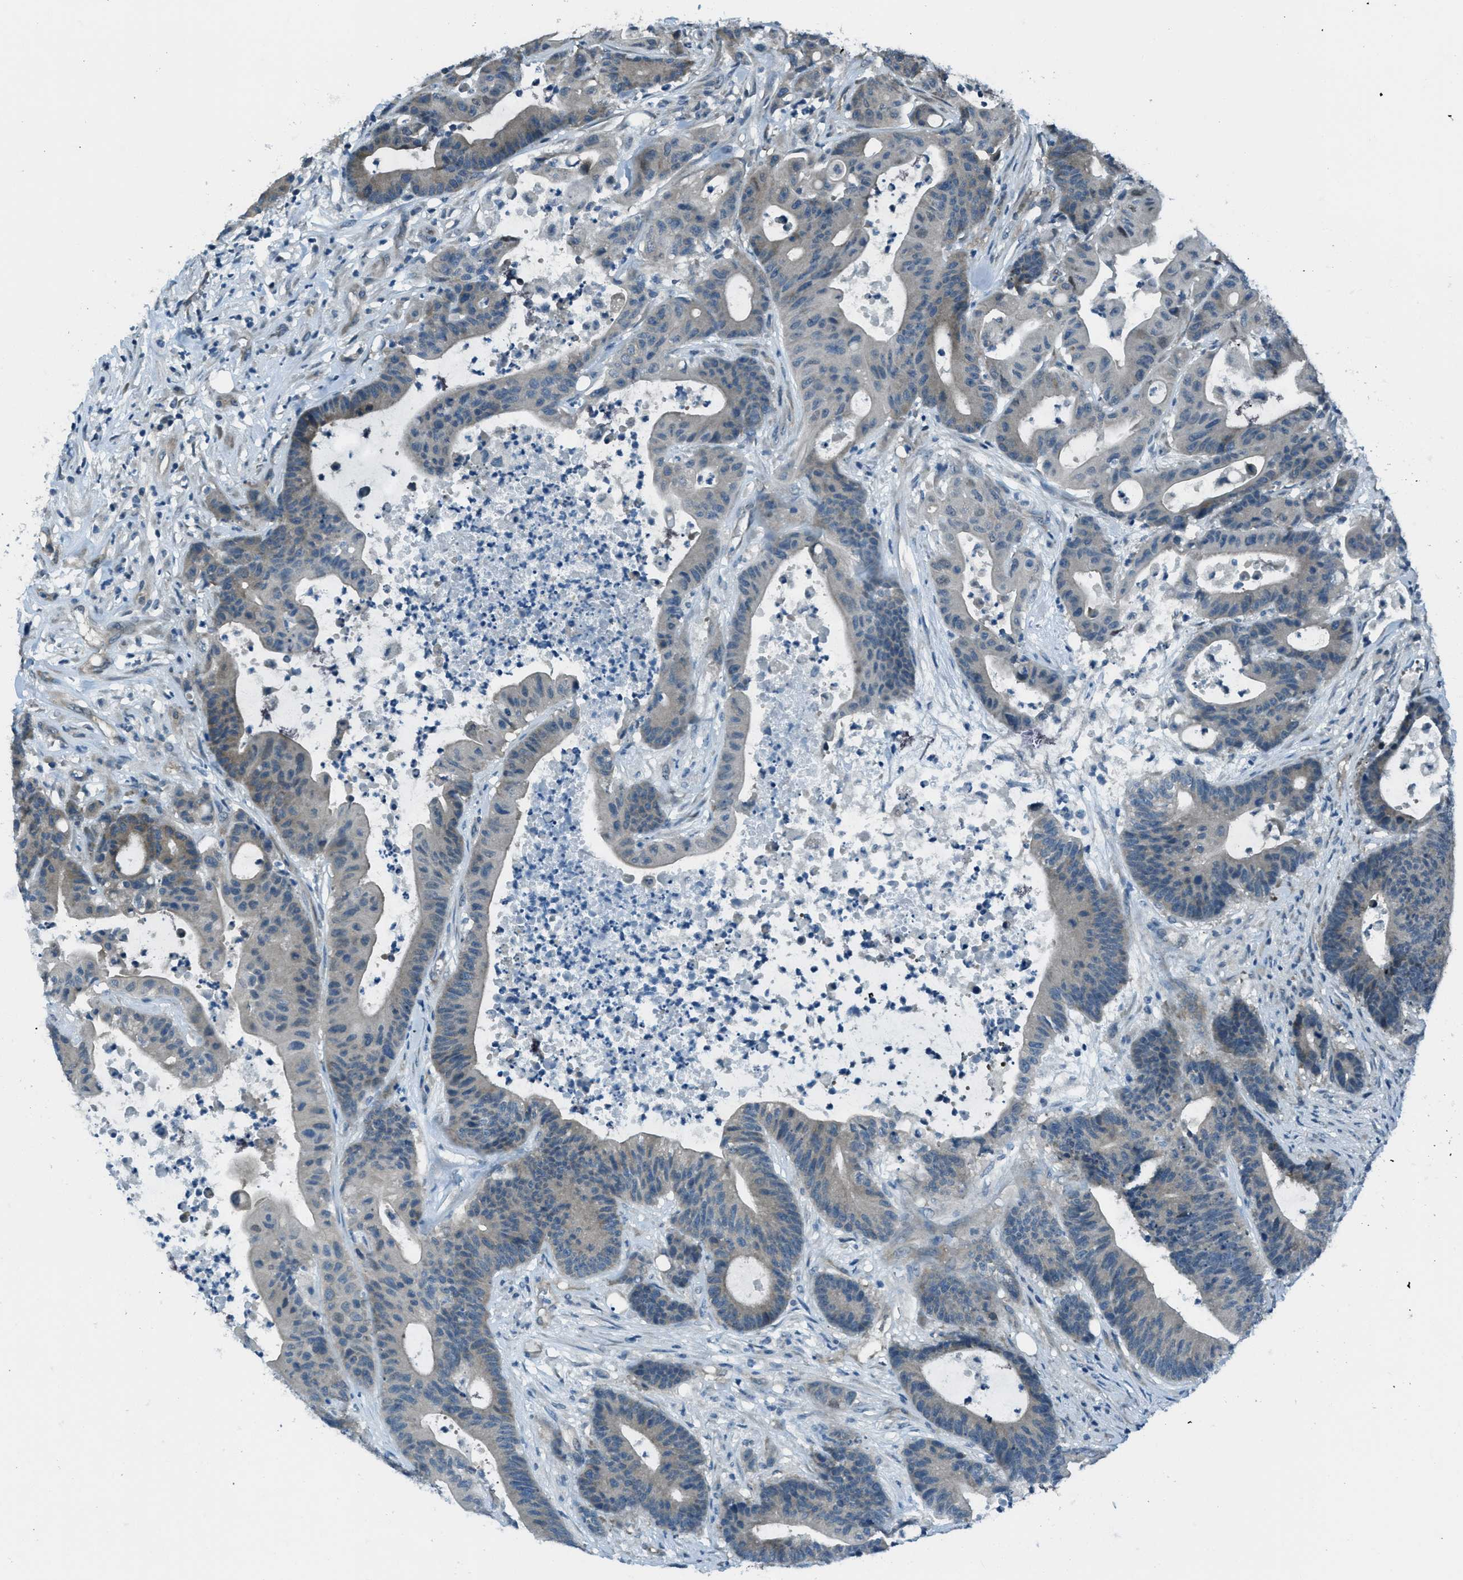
{"staining": {"intensity": "moderate", "quantity": "25%-75%", "location": "cytoplasmic/membranous"}, "tissue": "colorectal cancer", "cell_type": "Tumor cells", "image_type": "cancer", "snomed": [{"axis": "morphology", "description": "Adenocarcinoma, NOS"}, {"axis": "topography", "description": "Colon"}], "caption": "DAB (3,3'-diaminobenzidine) immunohistochemical staining of human colorectal adenocarcinoma reveals moderate cytoplasmic/membranous protein expression in about 25%-75% of tumor cells.", "gene": "ASAP2", "patient": {"sex": "female", "age": 84}}